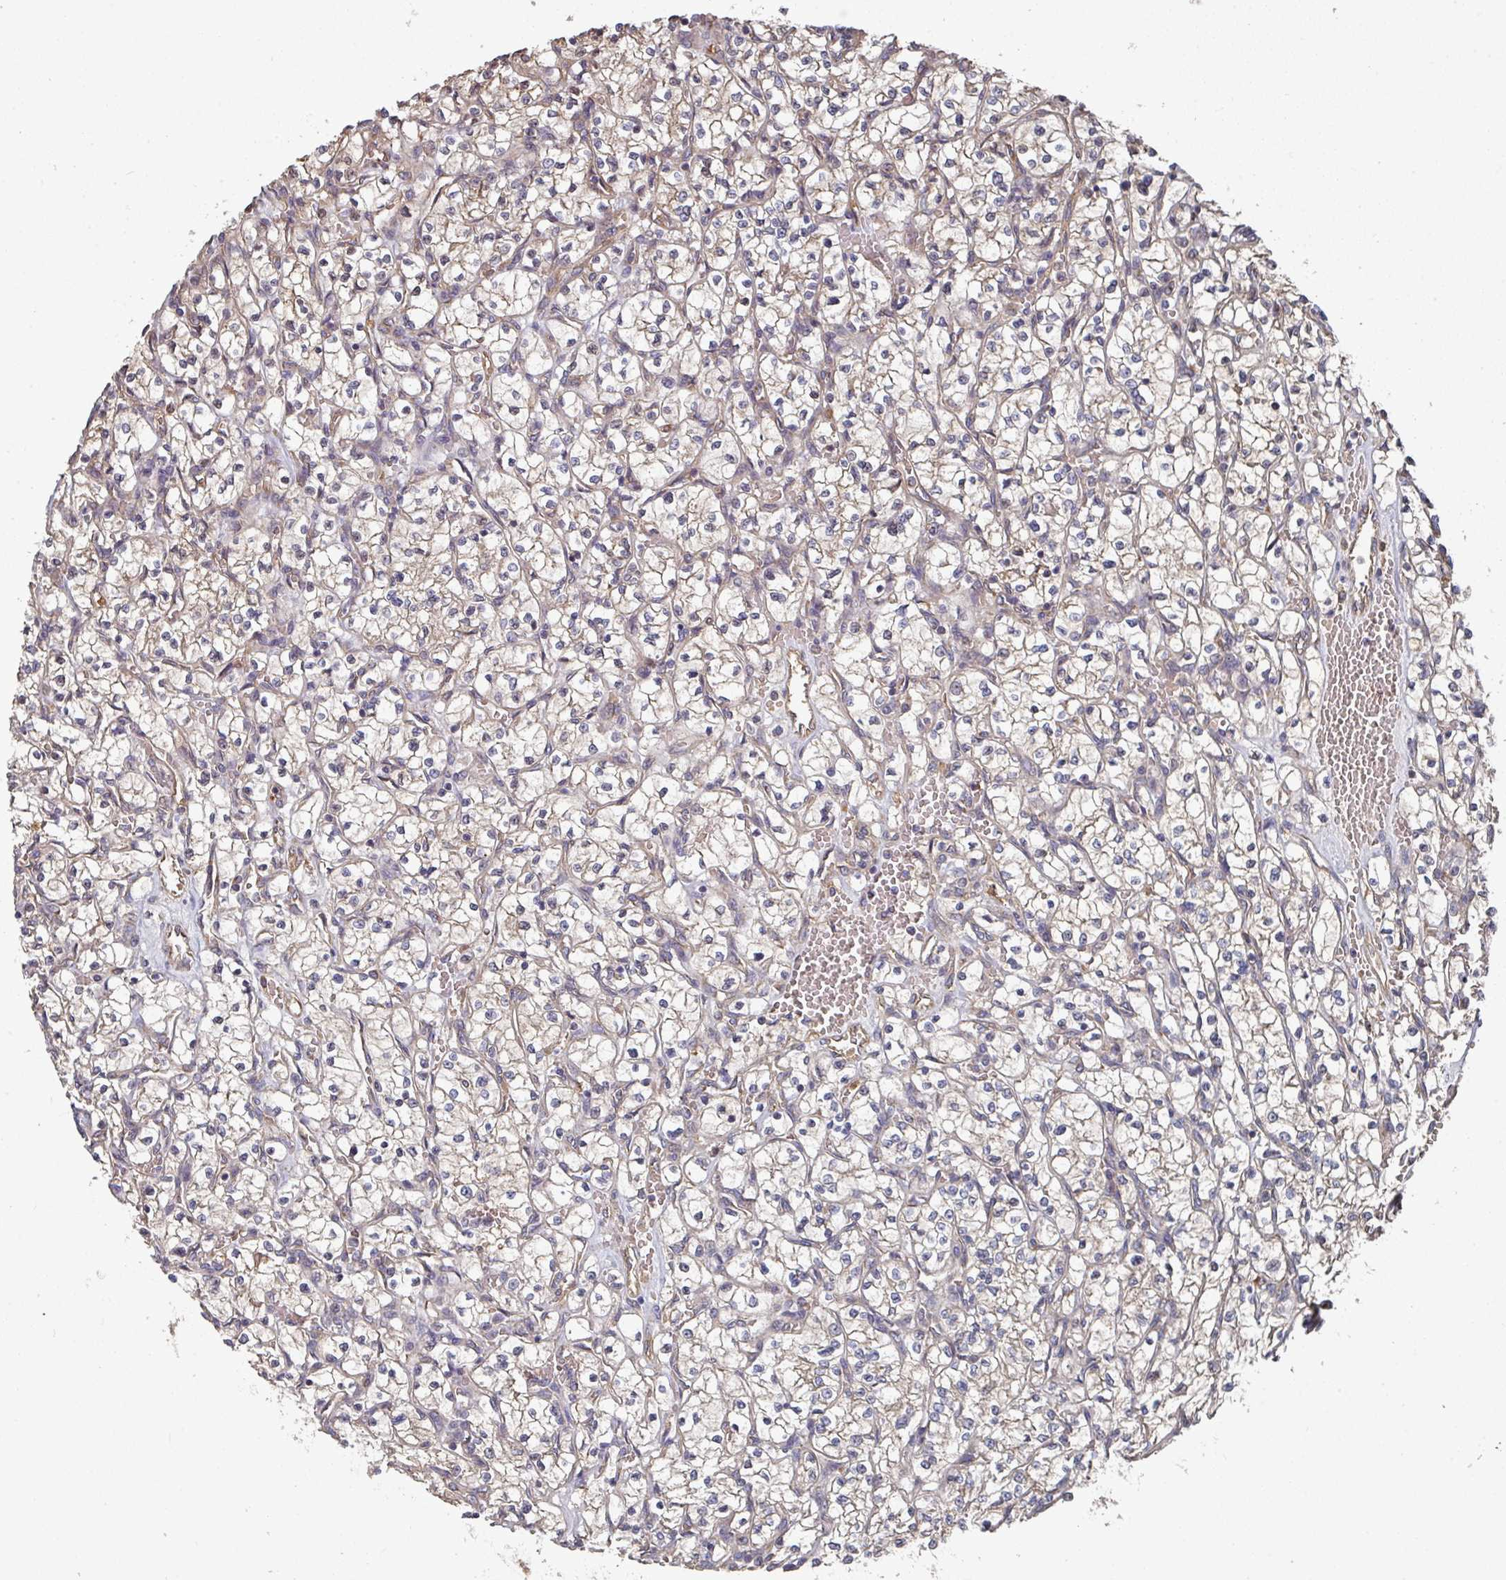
{"staining": {"intensity": "weak", "quantity": "<25%", "location": "cytoplasmic/membranous"}, "tissue": "renal cancer", "cell_type": "Tumor cells", "image_type": "cancer", "snomed": [{"axis": "morphology", "description": "Adenocarcinoma, NOS"}, {"axis": "topography", "description": "Kidney"}], "caption": "Renal cancer stained for a protein using IHC exhibits no expression tumor cells.", "gene": "EDEM2", "patient": {"sex": "female", "age": 64}}